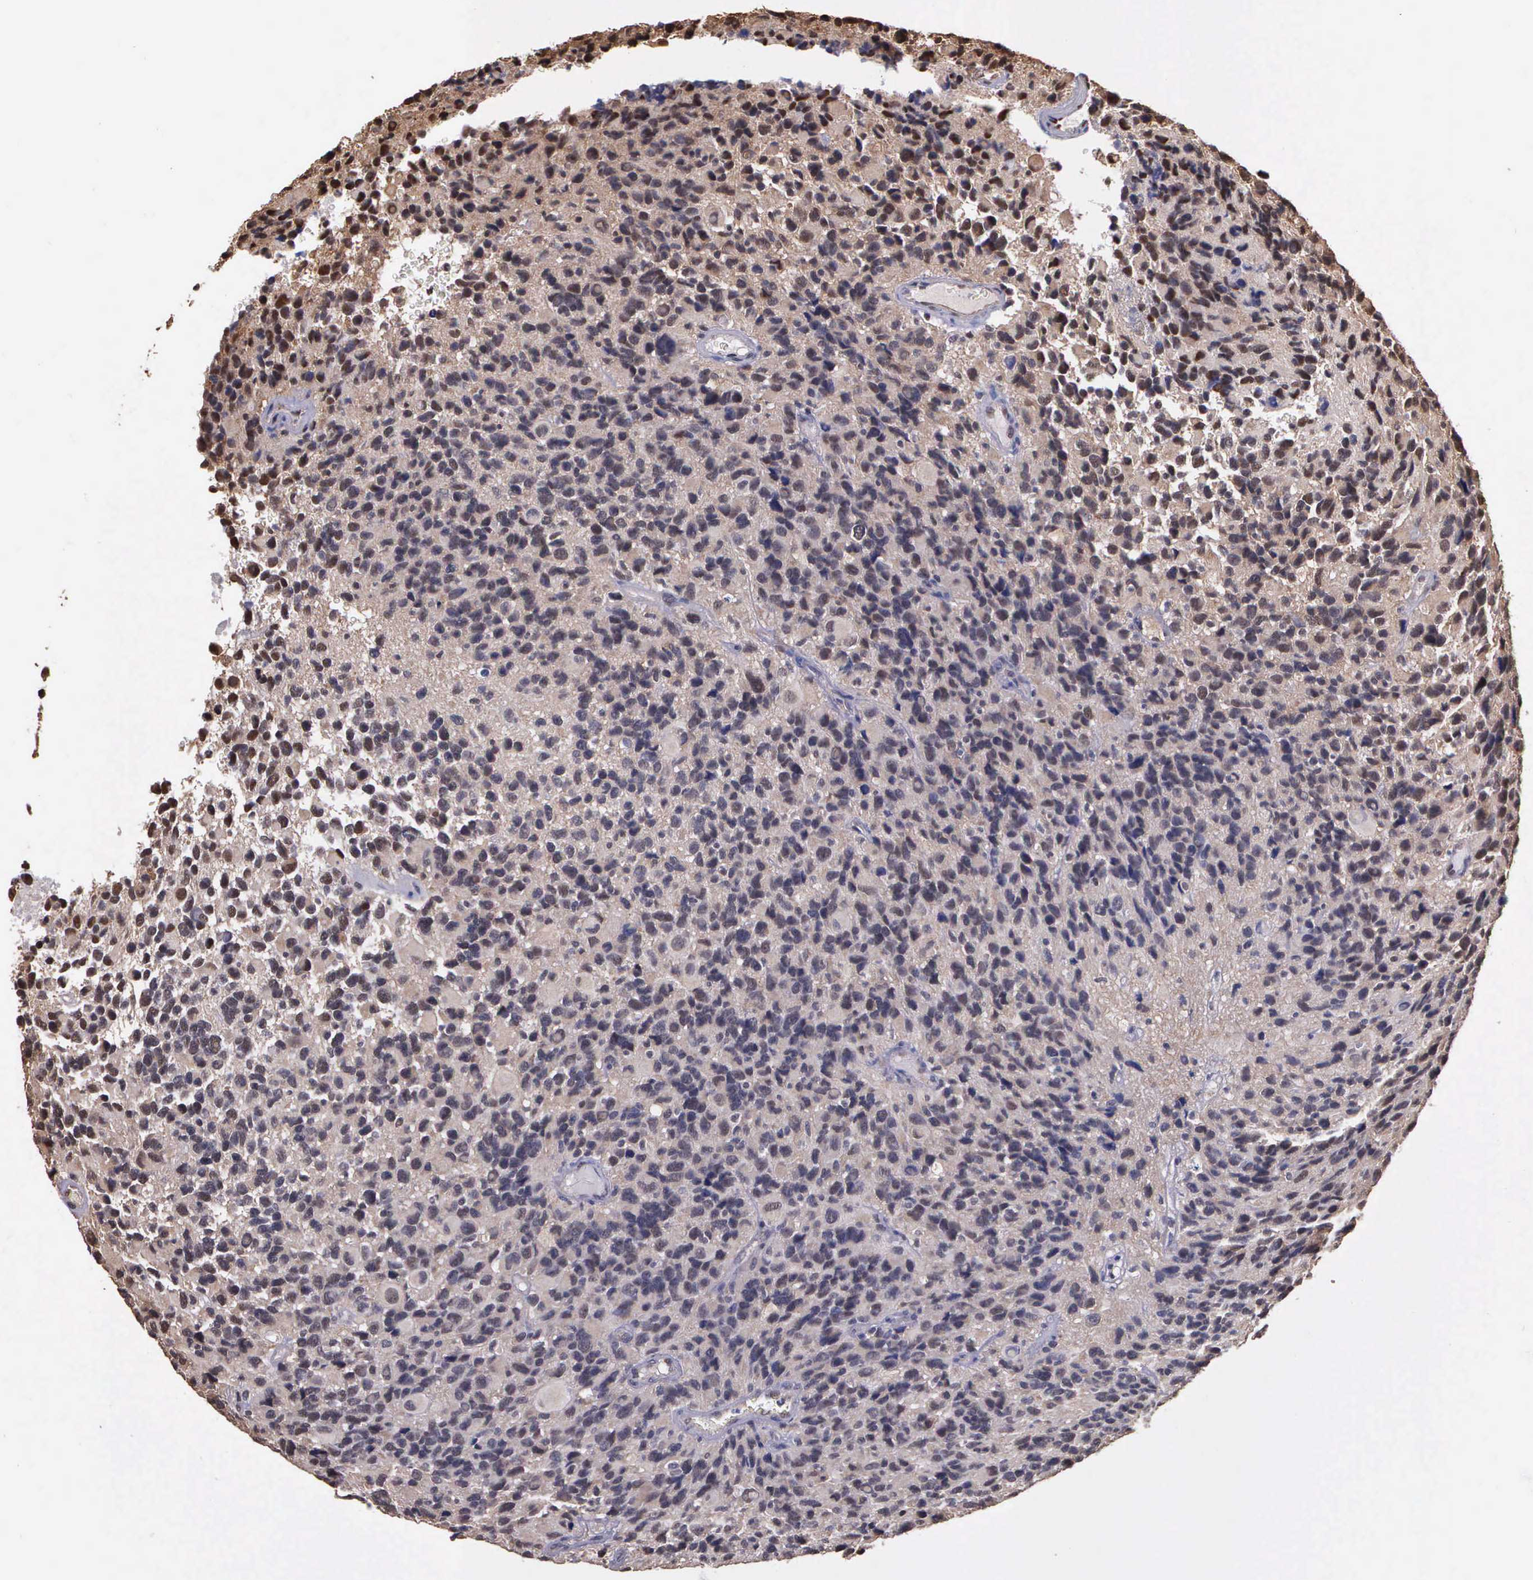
{"staining": {"intensity": "weak", "quantity": ">75%", "location": "cytoplasmic/membranous,nuclear"}, "tissue": "glioma", "cell_type": "Tumor cells", "image_type": "cancer", "snomed": [{"axis": "morphology", "description": "Glioma, malignant, High grade"}, {"axis": "topography", "description": "Brain"}], "caption": "Malignant high-grade glioma tissue exhibits weak cytoplasmic/membranous and nuclear staining in approximately >75% of tumor cells (DAB (3,3'-diaminobenzidine) IHC with brightfield microscopy, high magnification).", "gene": "PSMC1", "patient": {"sex": "male", "age": 77}}